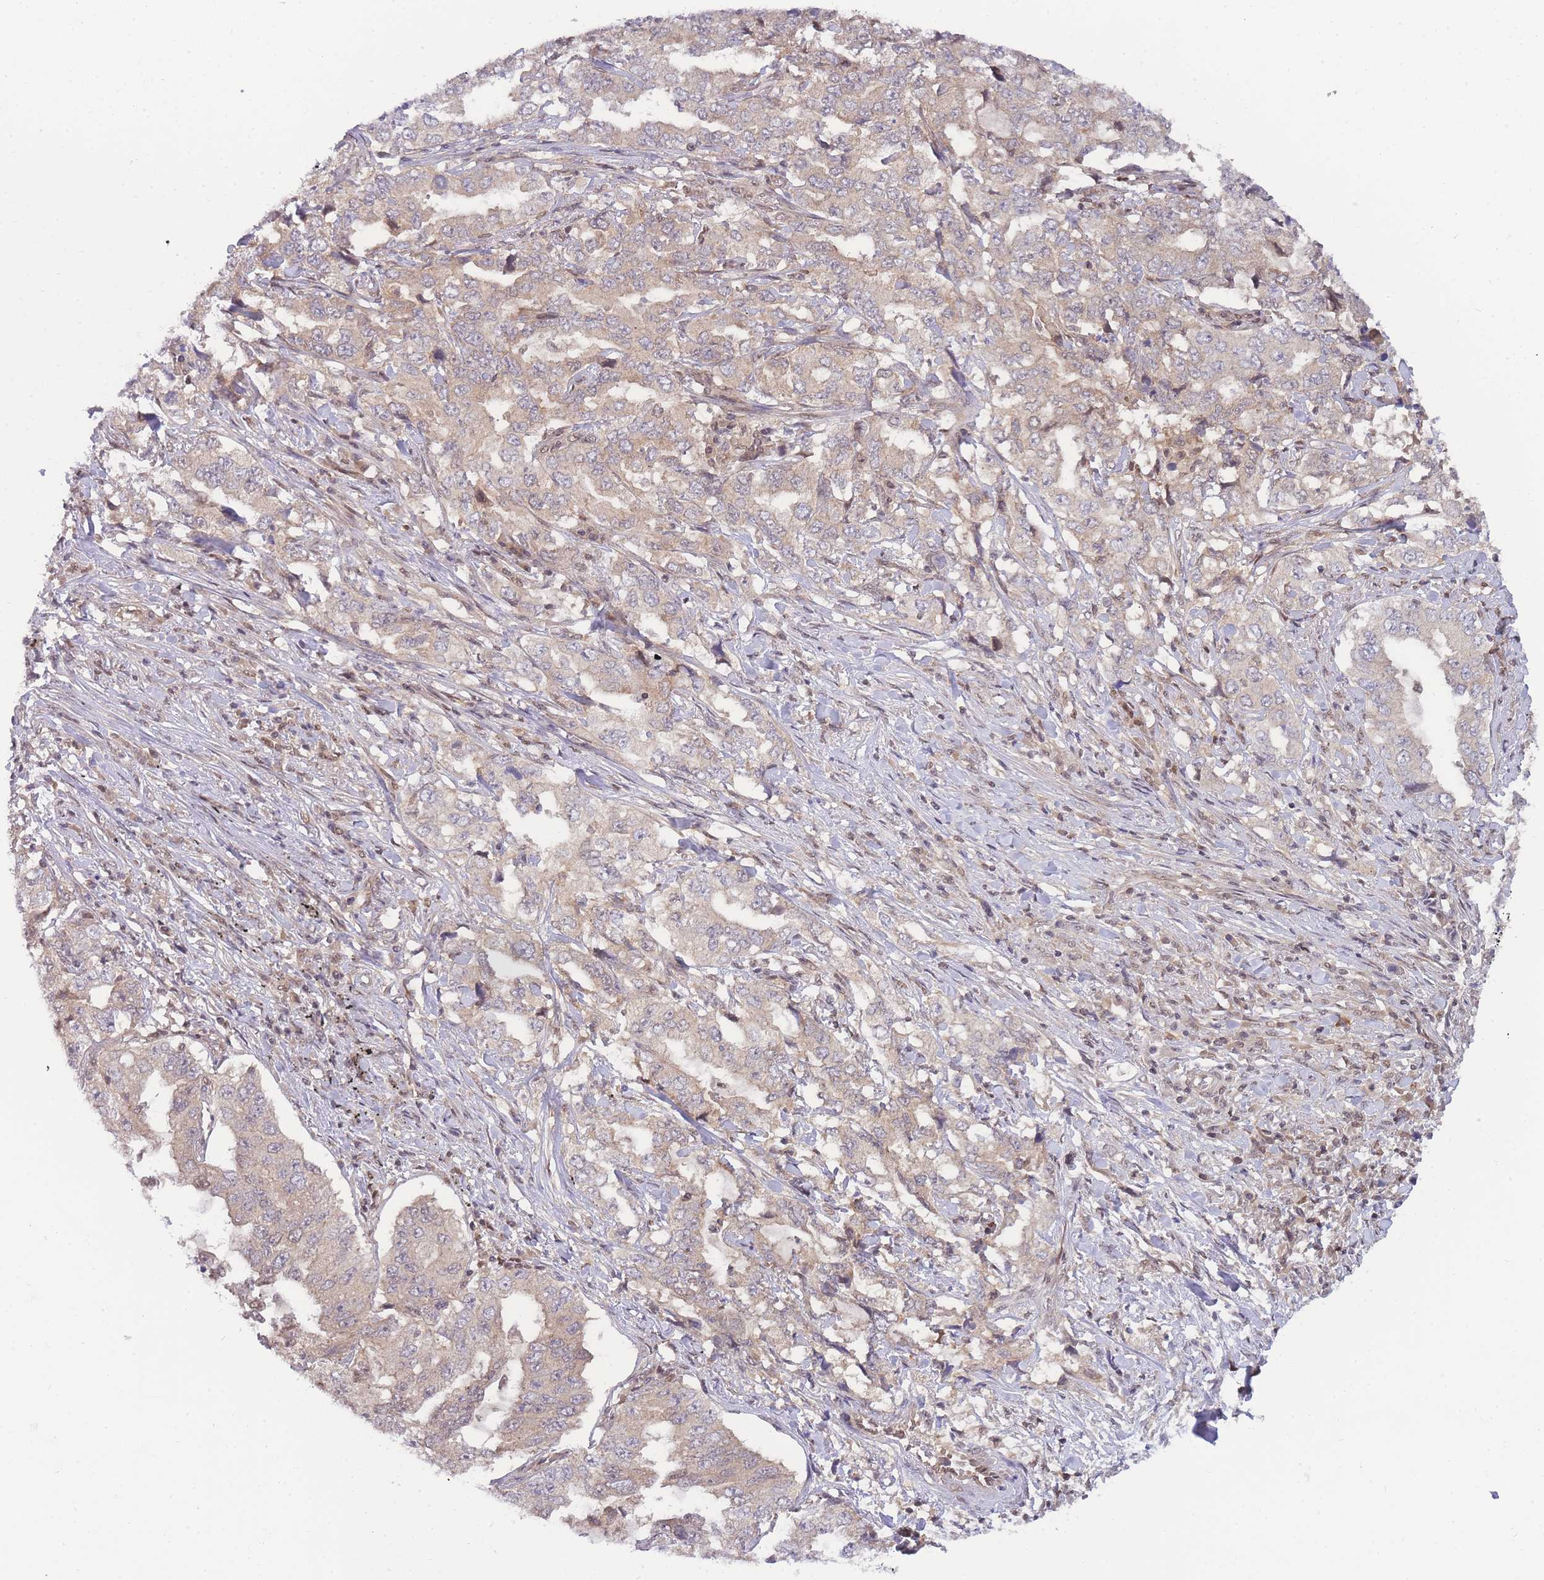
{"staining": {"intensity": "moderate", "quantity": "25%-75%", "location": "cytoplasmic/membranous,nuclear"}, "tissue": "lung cancer", "cell_type": "Tumor cells", "image_type": "cancer", "snomed": [{"axis": "morphology", "description": "Adenocarcinoma, NOS"}, {"axis": "topography", "description": "Lung"}], "caption": "A micrograph of human lung adenocarcinoma stained for a protein shows moderate cytoplasmic/membranous and nuclear brown staining in tumor cells. (DAB (3,3'-diaminobenzidine) = brown stain, brightfield microscopy at high magnification).", "gene": "KIAA1191", "patient": {"sex": "female", "age": 51}}